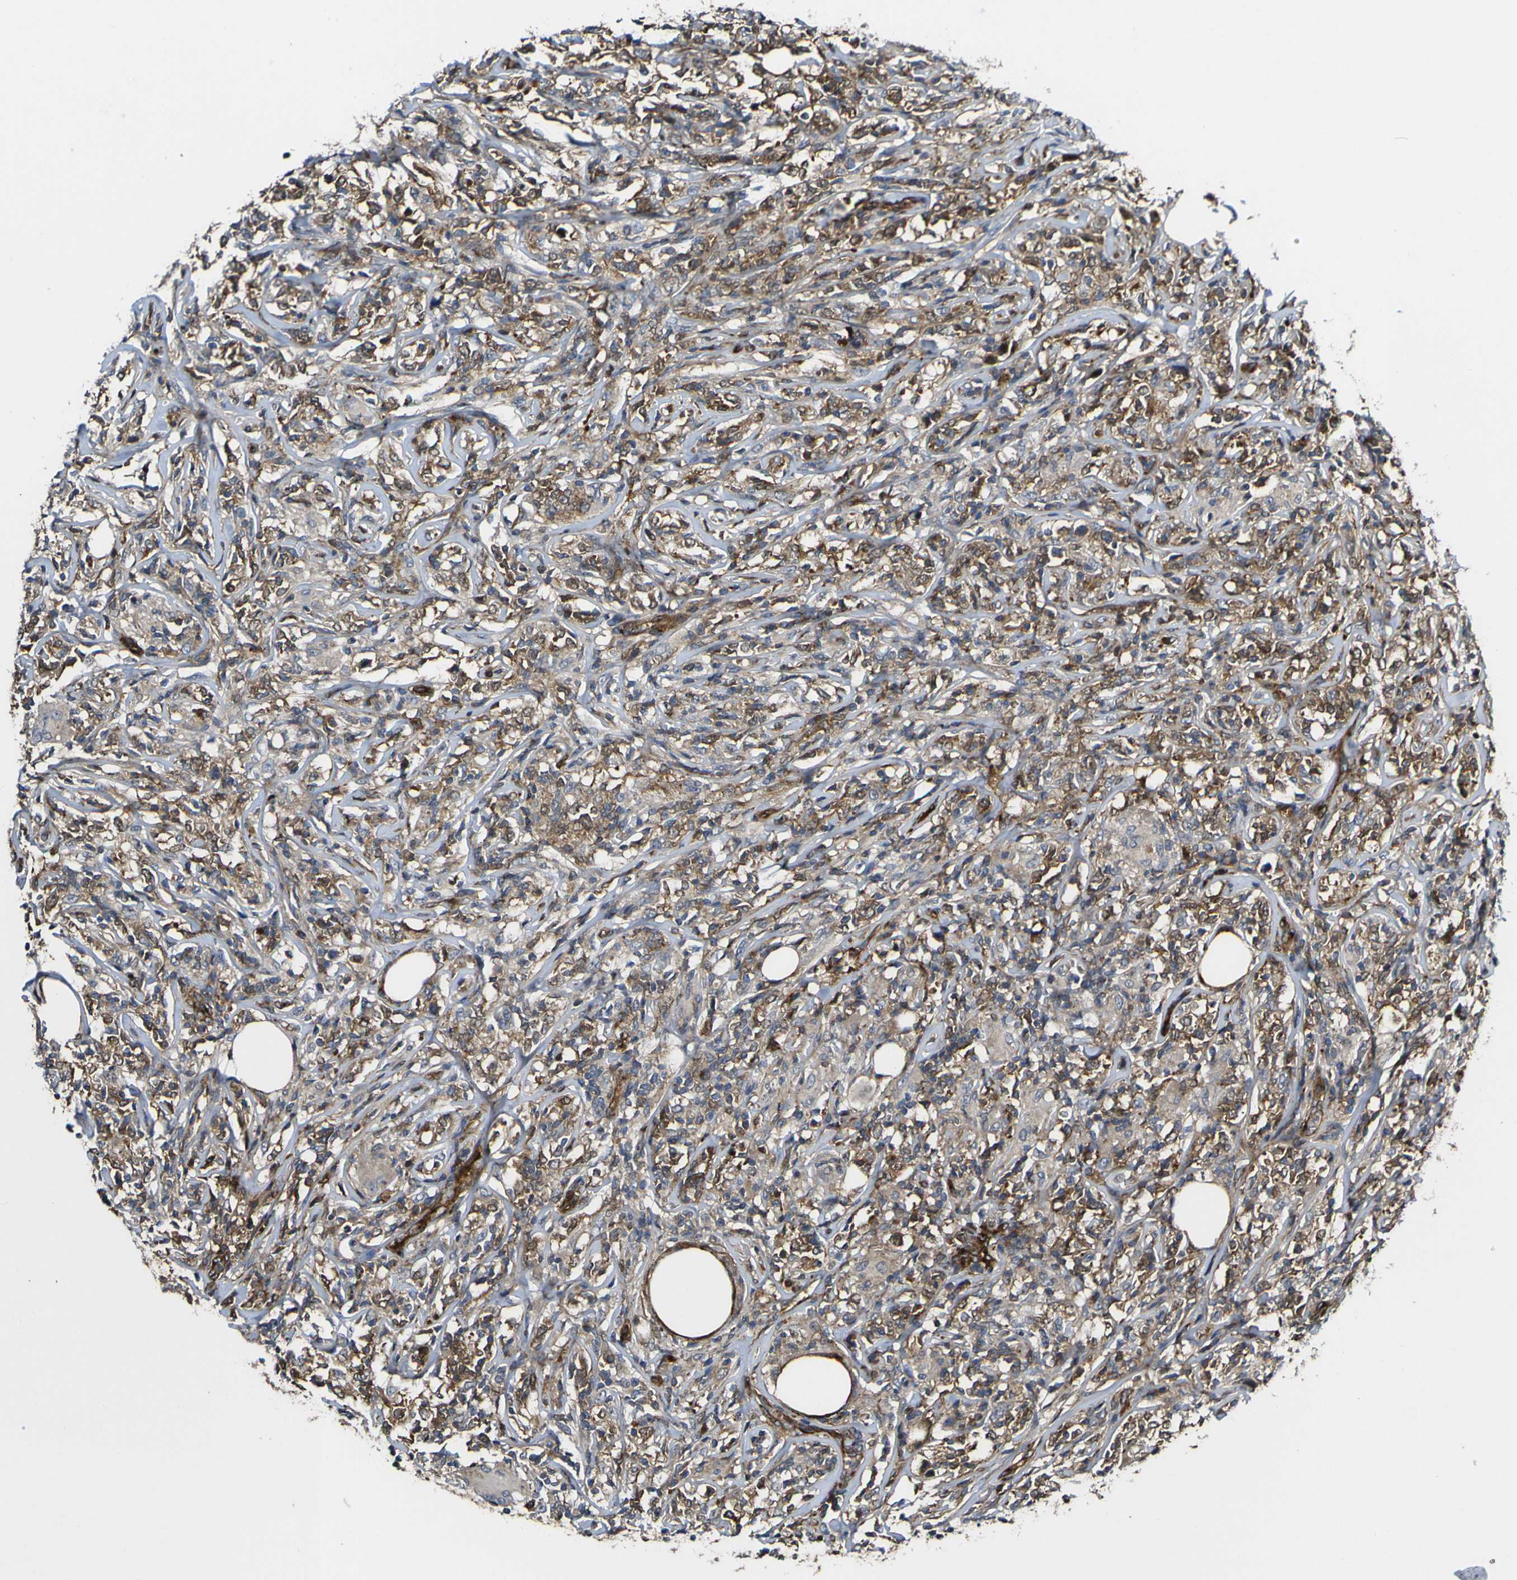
{"staining": {"intensity": "moderate", "quantity": ">75%", "location": "cytoplasmic/membranous"}, "tissue": "lymphoma", "cell_type": "Tumor cells", "image_type": "cancer", "snomed": [{"axis": "morphology", "description": "Malignant lymphoma, non-Hodgkin's type, High grade"}, {"axis": "topography", "description": "Lymph node"}], "caption": "DAB immunohistochemical staining of lymphoma shows moderate cytoplasmic/membranous protein positivity in approximately >75% of tumor cells. The protein is stained brown, and the nuclei are stained in blue (DAB IHC with brightfield microscopy, high magnification).", "gene": "ECE1", "patient": {"sex": "female", "age": 84}}